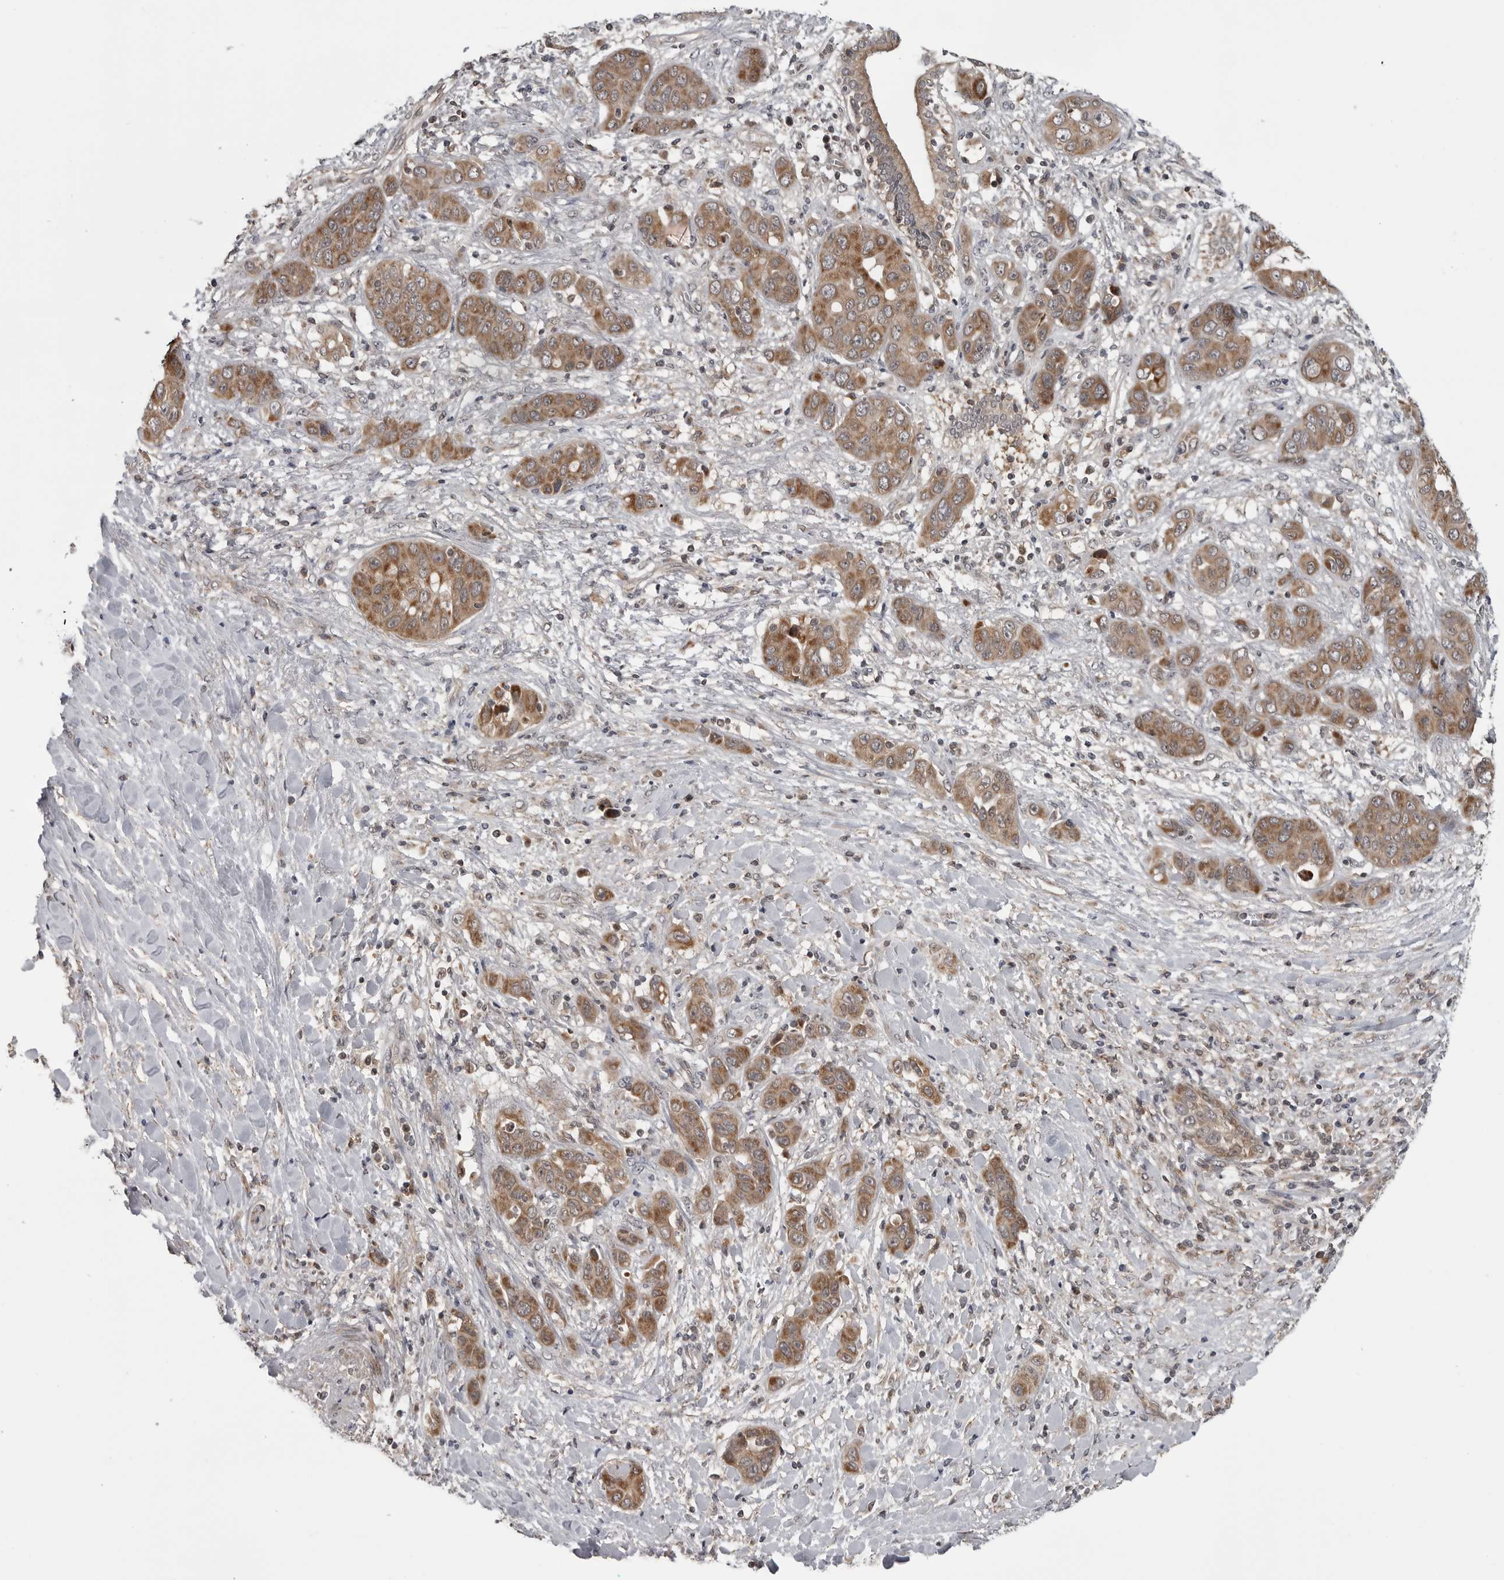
{"staining": {"intensity": "moderate", "quantity": ">75%", "location": "cytoplasmic/membranous"}, "tissue": "liver cancer", "cell_type": "Tumor cells", "image_type": "cancer", "snomed": [{"axis": "morphology", "description": "Cholangiocarcinoma"}, {"axis": "topography", "description": "Liver"}], "caption": "Immunohistochemistry (DAB) staining of human liver cancer exhibits moderate cytoplasmic/membranous protein positivity in about >75% of tumor cells.", "gene": "FAAP100", "patient": {"sex": "female", "age": 52}}